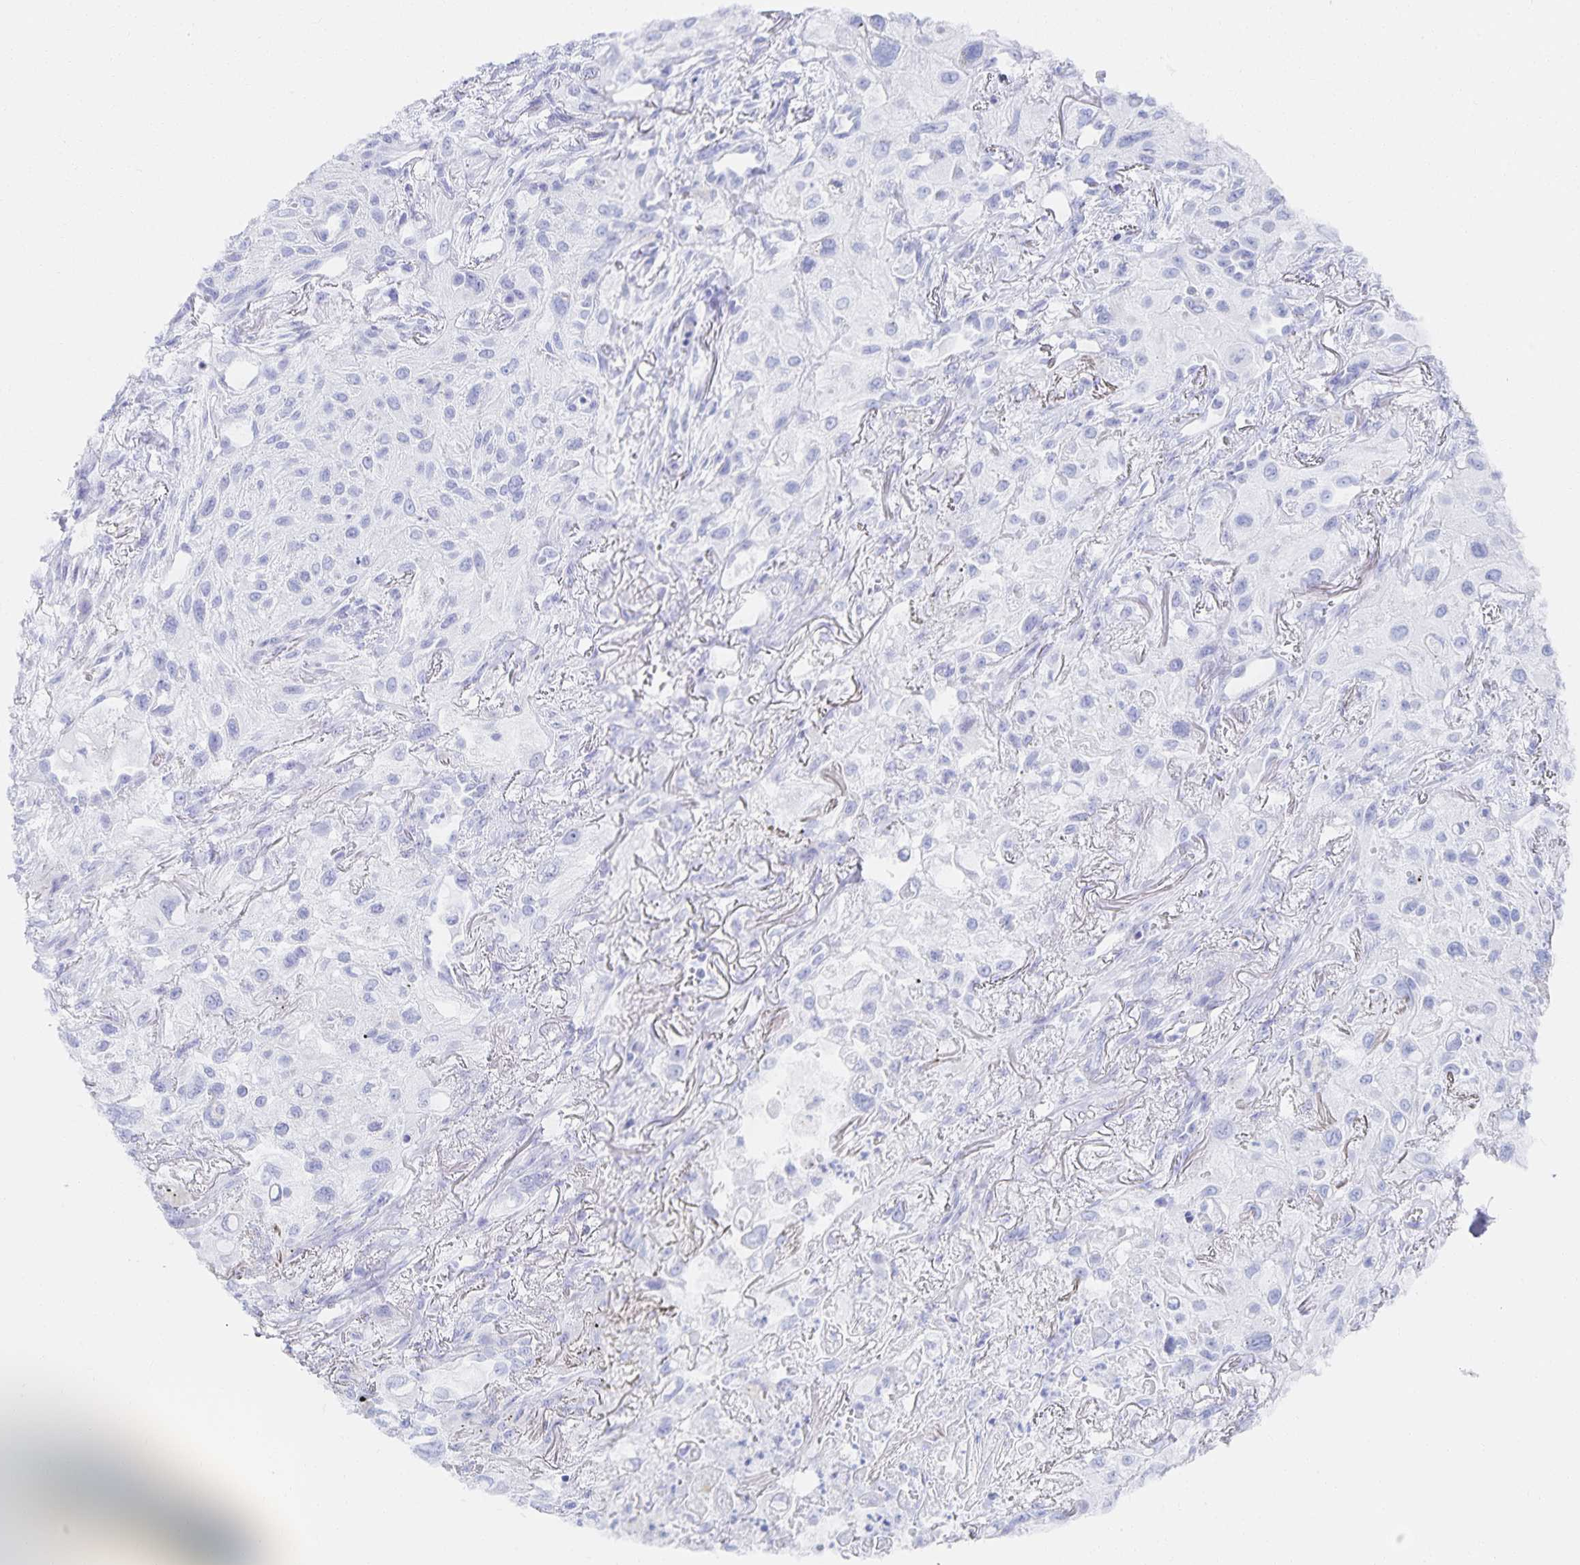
{"staining": {"intensity": "negative", "quantity": "none", "location": "none"}, "tissue": "lung cancer", "cell_type": "Tumor cells", "image_type": "cancer", "snomed": [{"axis": "morphology", "description": "Squamous cell carcinoma, NOS"}, {"axis": "topography", "description": "Lung"}], "caption": "There is no significant expression in tumor cells of lung squamous cell carcinoma.", "gene": "SNTN", "patient": {"sex": "male", "age": 71}}